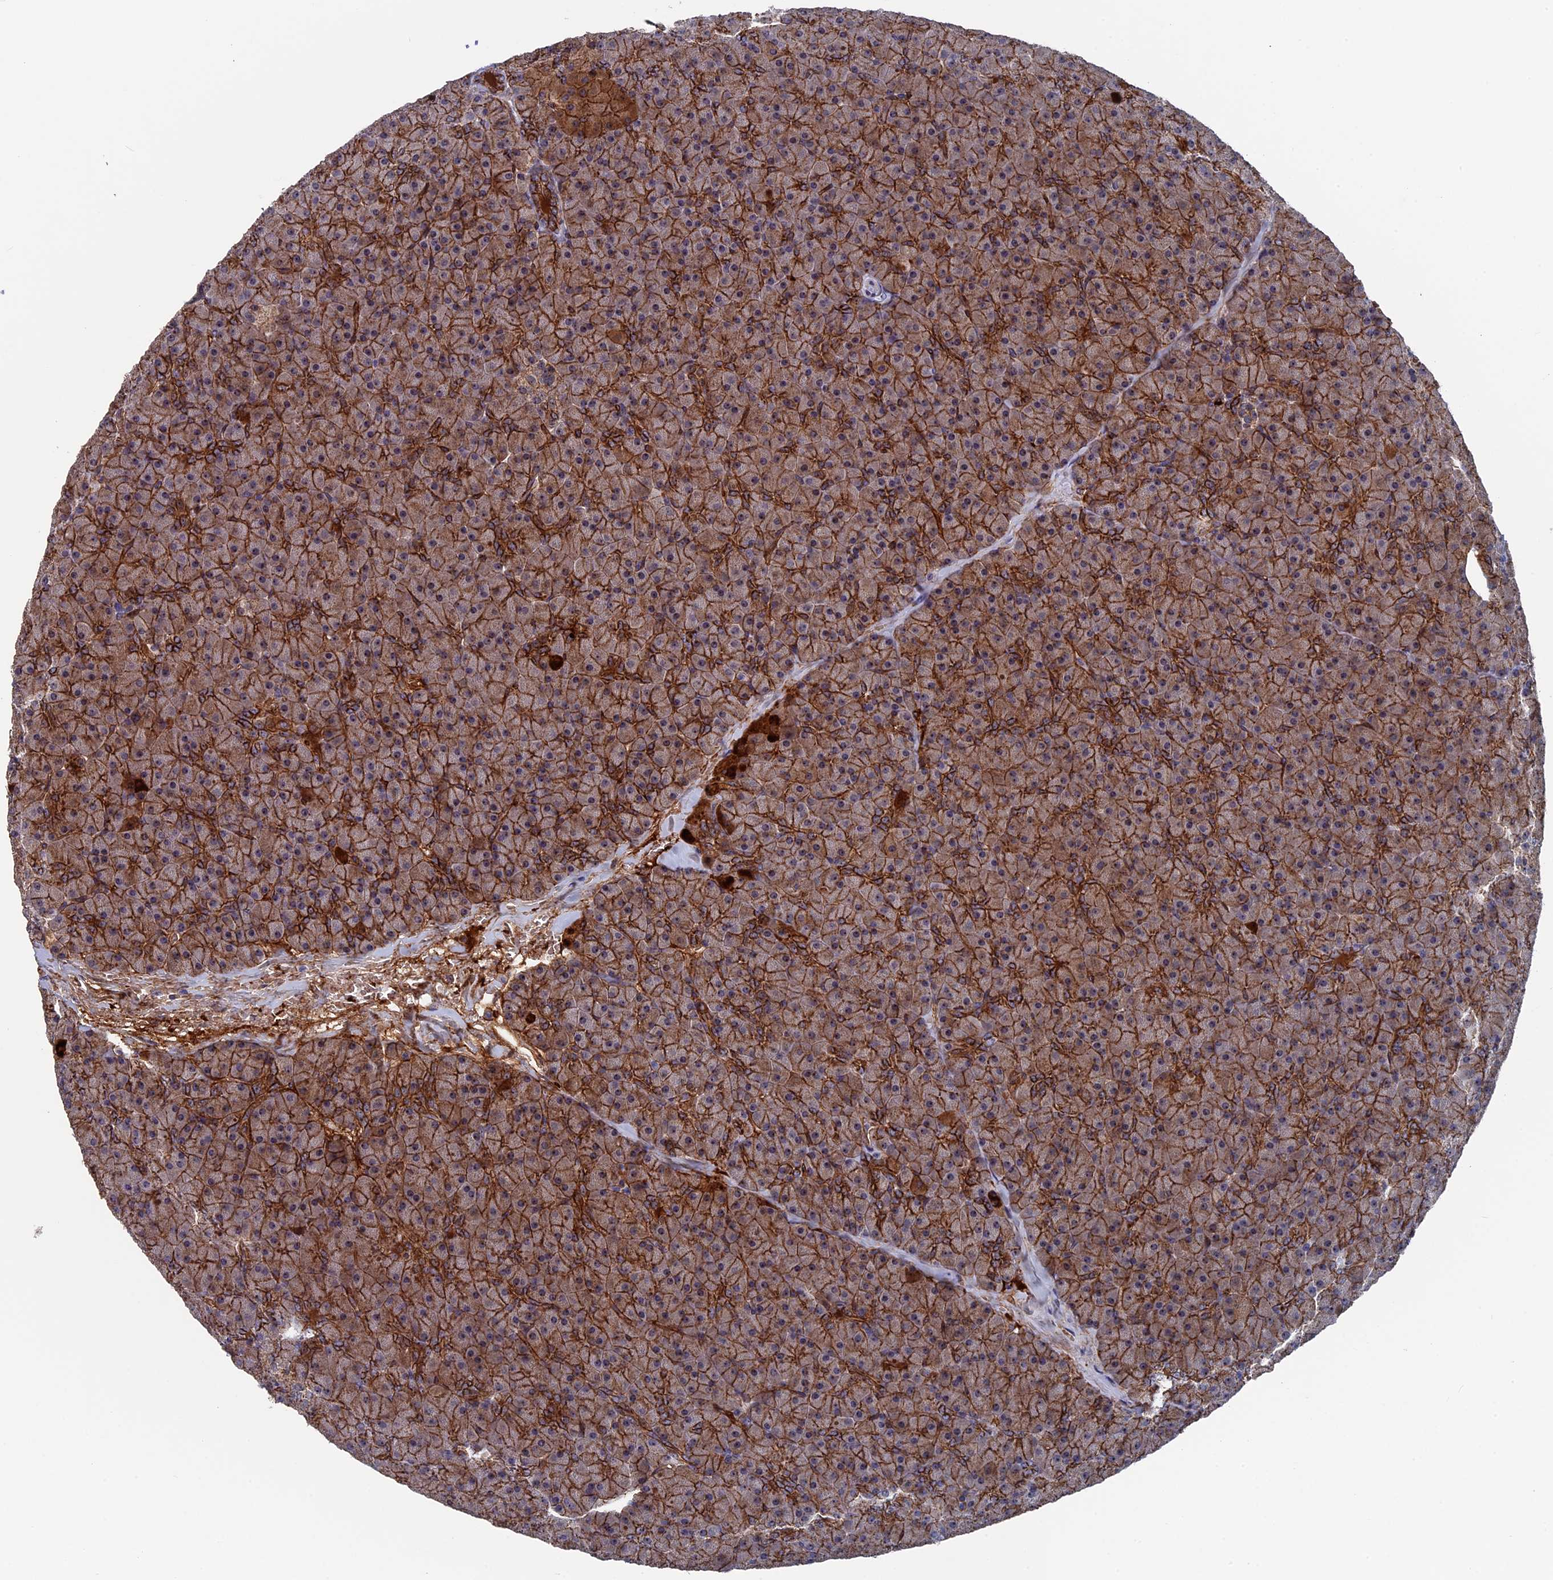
{"staining": {"intensity": "strong", "quantity": "25%-75%", "location": "cytoplasmic/membranous"}, "tissue": "pancreas", "cell_type": "Exocrine glandular cells", "image_type": "normal", "snomed": [{"axis": "morphology", "description": "Normal tissue, NOS"}, {"axis": "topography", "description": "Pancreas"}], "caption": "IHC of benign pancreas exhibits high levels of strong cytoplasmic/membranous positivity in about 25%-75% of exocrine glandular cells.", "gene": "EXOSC9", "patient": {"sex": "male", "age": 36}}